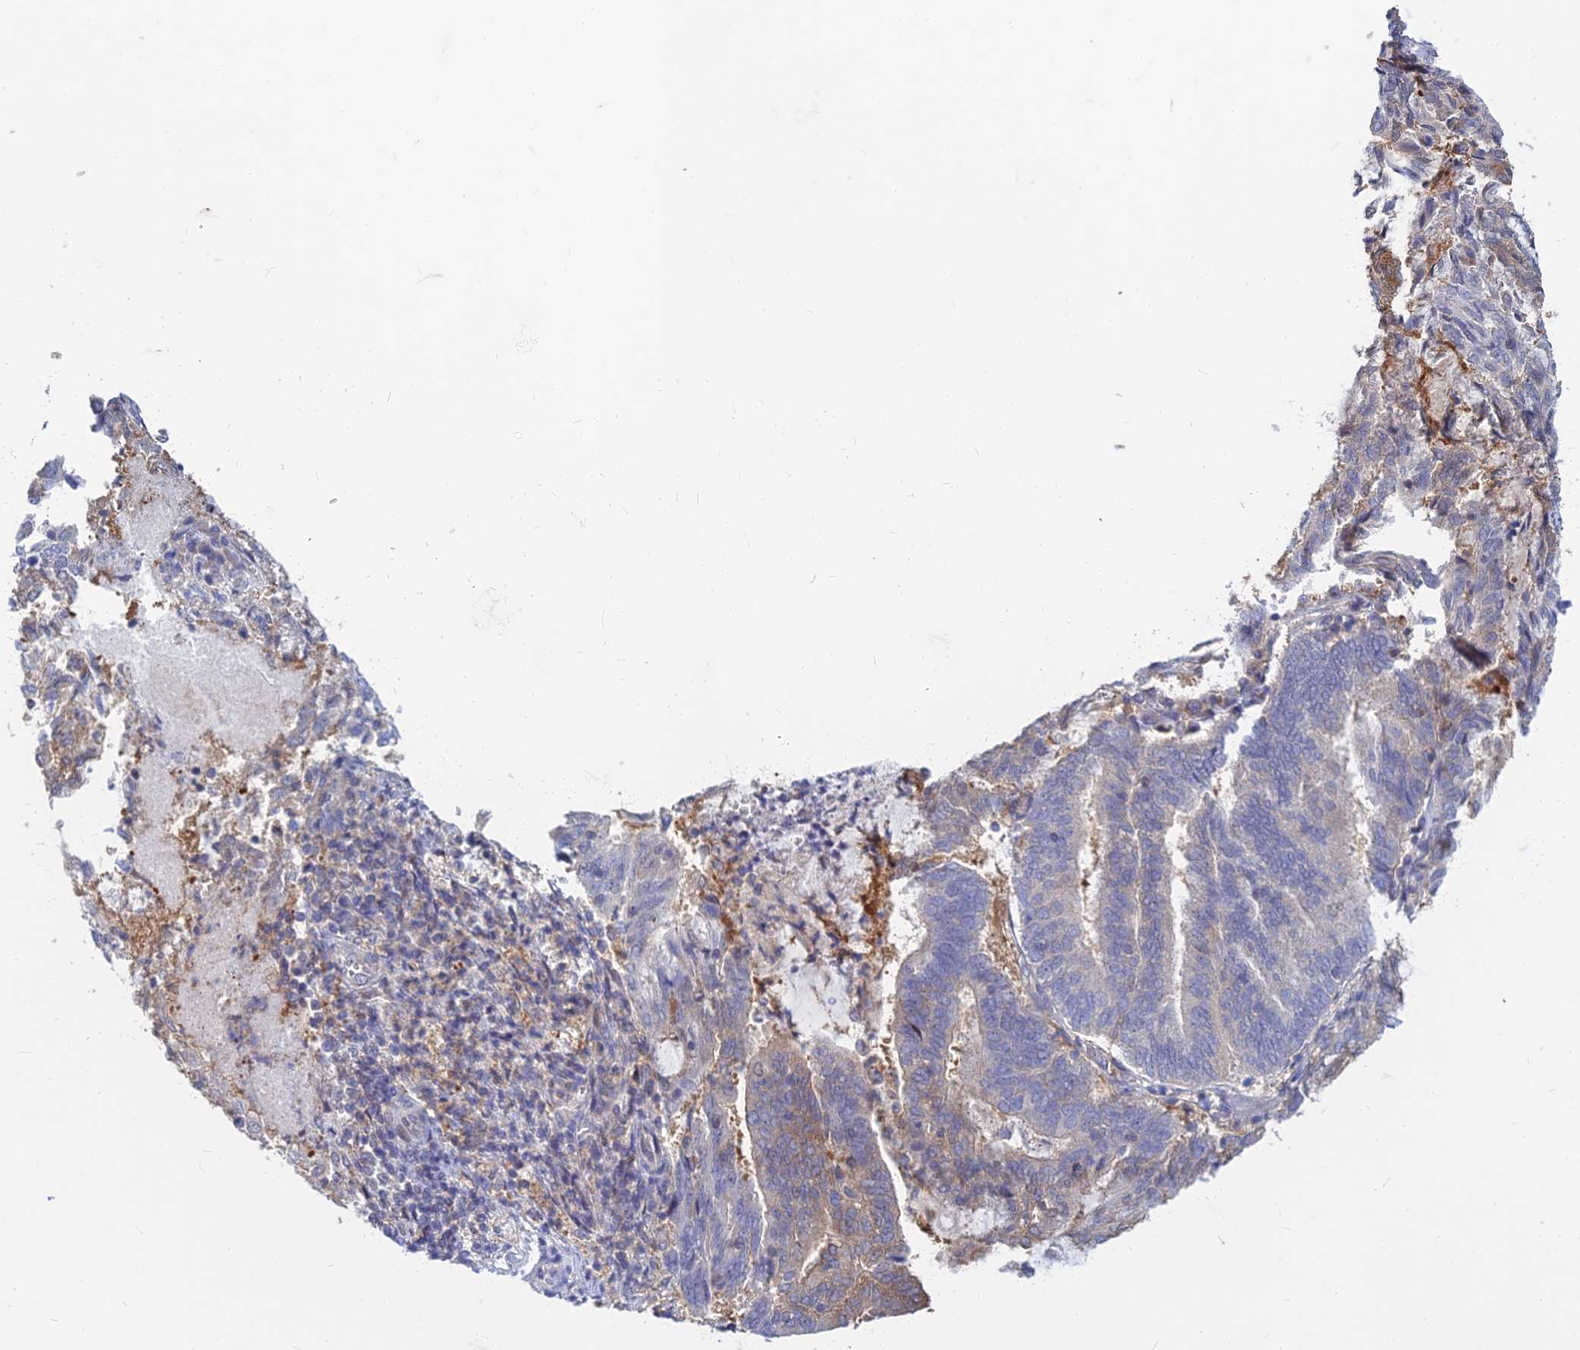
{"staining": {"intensity": "weak", "quantity": "<25%", "location": "cytoplasmic/membranous"}, "tissue": "endometrial cancer", "cell_type": "Tumor cells", "image_type": "cancer", "snomed": [{"axis": "morphology", "description": "Adenocarcinoma, NOS"}, {"axis": "topography", "description": "Endometrium"}], "caption": "The image reveals no staining of tumor cells in adenocarcinoma (endometrial). (DAB (3,3'-diaminobenzidine) IHC, high magnification).", "gene": "B3GALT4", "patient": {"sex": "female", "age": 80}}